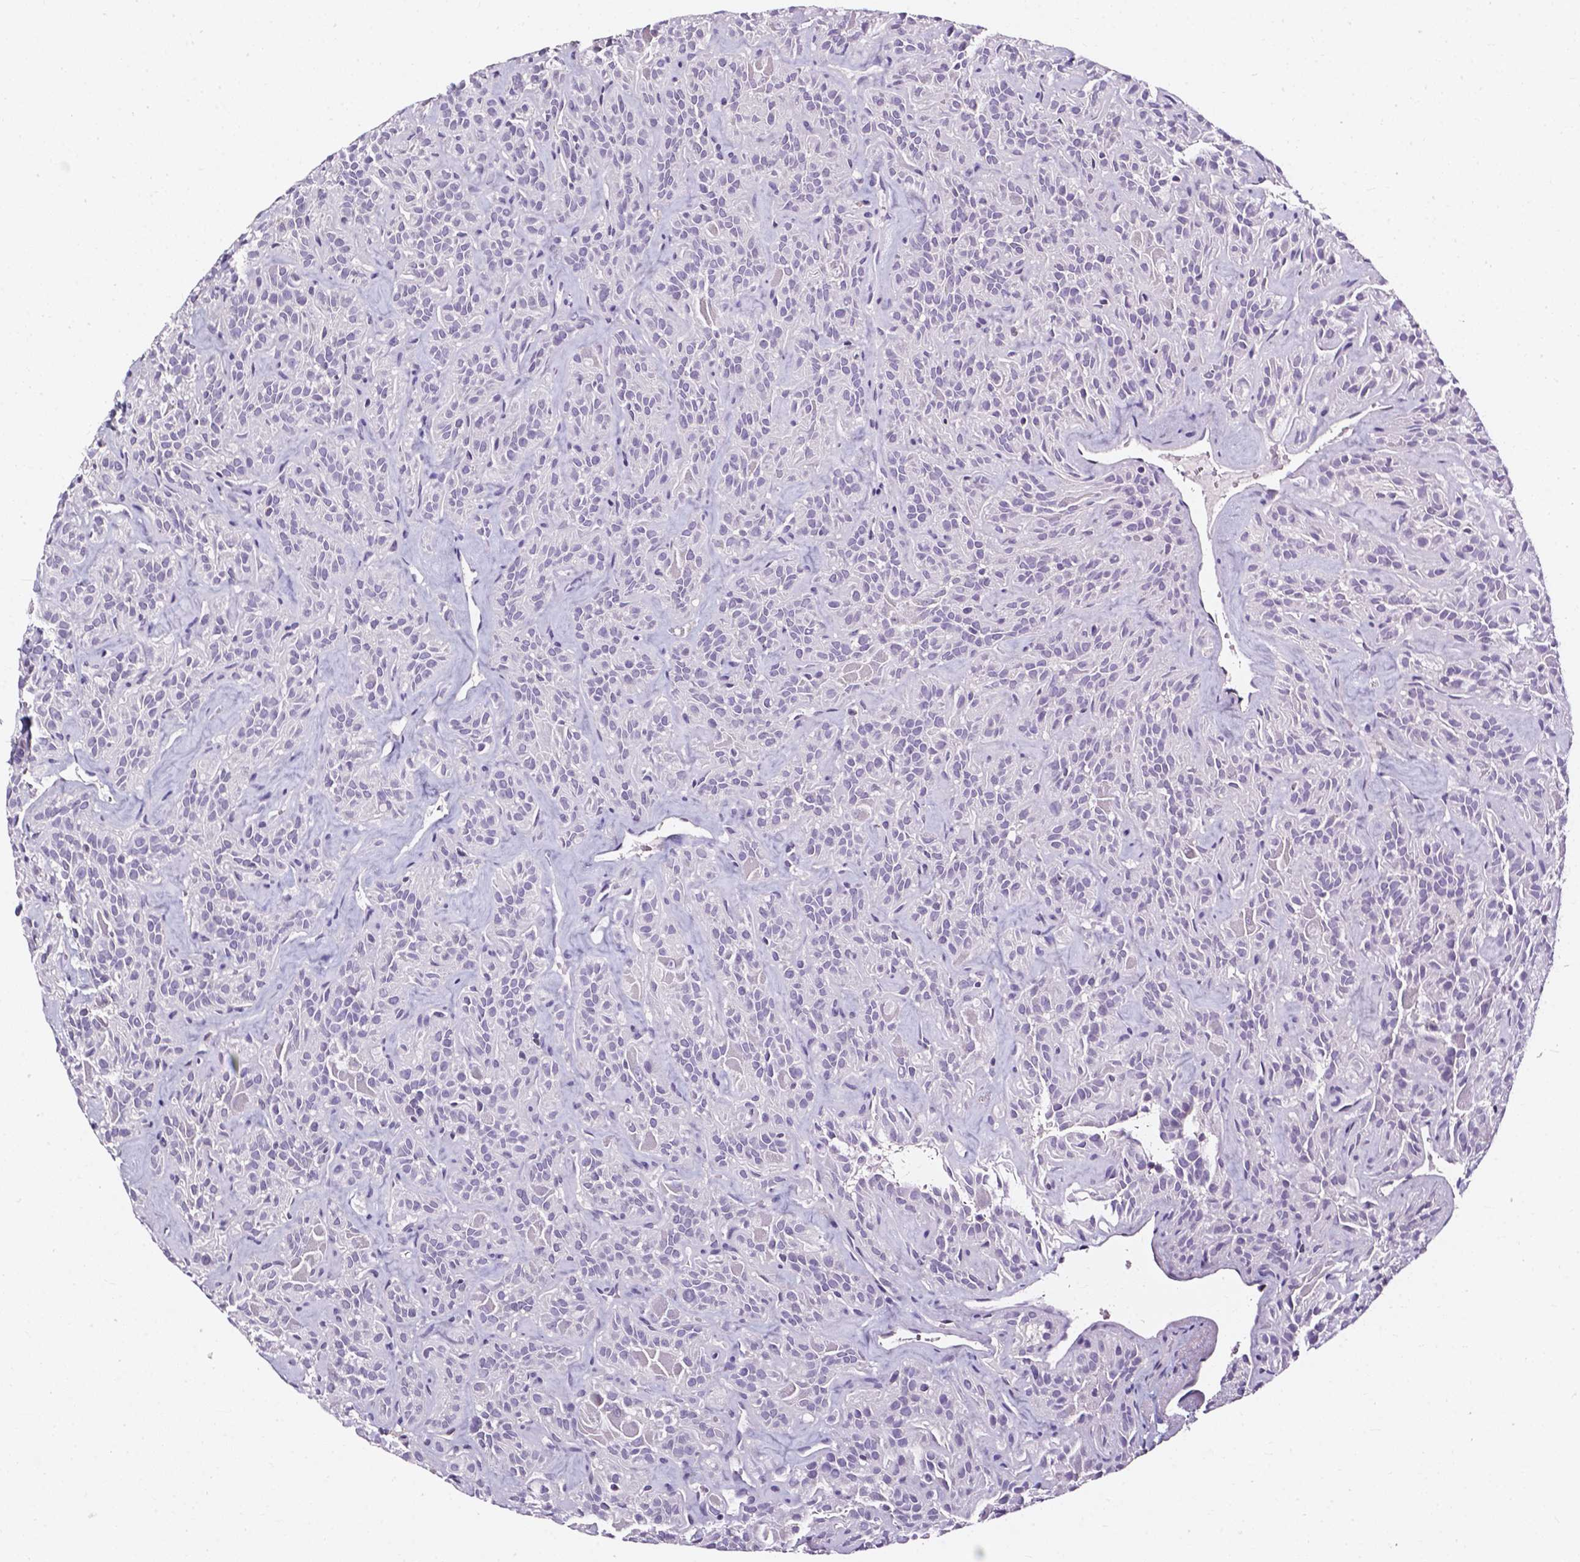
{"staining": {"intensity": "negative", "quantity": "none", "location": "none"}, "tissue": "thyroid cancer", "cell_type": "Tumor cells", "image_type": "cancer", "snomed": [{"axis": "morphology", "description": "Papillary adenocarcinoma, NOS"}, {"axis": "topography", "description": "Thyroid gland"}], "caption": "A photomicrograph of human papillary adenocarcinoma (thyroid) is negative for staining in tumor cells.", "gene": "AKR1B10", "patient": {"sex": "female", "age": 45}}